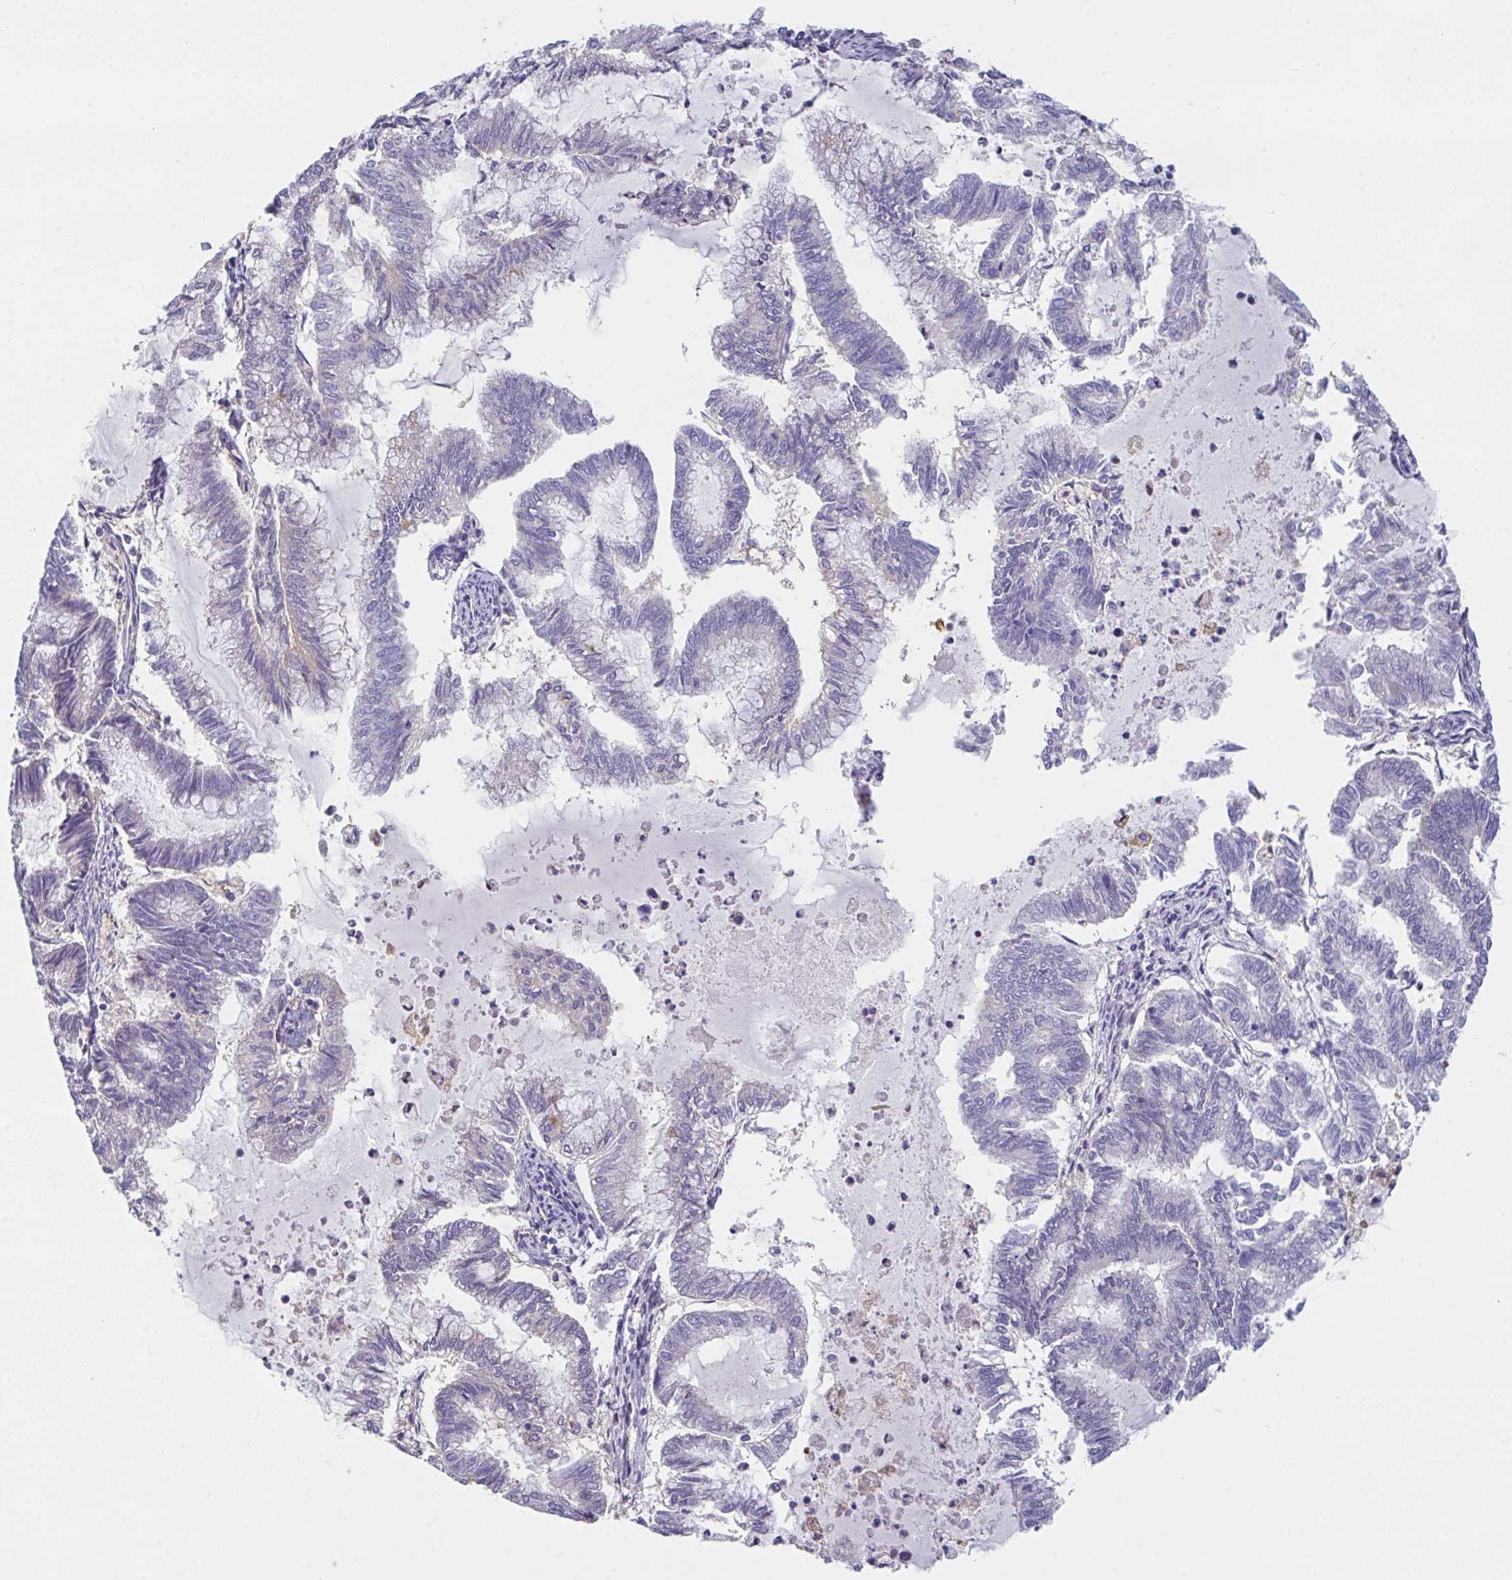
{"staining": {"intensity": "negative", "quantity": "none", "location": "none"}, "tissue": "endometrial cancer", "cell_type": "Tumor cells", "image_type": "cancer", "snomed": [{"axis": "morphology", "description": "Adenocarcinoma, NOS"}, {"axis": "topography", "description": "Endometrium"}], "caption": "High magnification brightfield microscopy of endometrial adenocarcinoma stained with DAB (brown) and counterstained with hematoxylin (blue): tumor cells show no significant positivity. The staining is performed using DAB (3,3'-diaminobenzidine) brown chromogen with nuclei counter-stained in using hematoxylin.", "gene": "TFAP2C", "patient": {"sex": "female", "age": 79}}